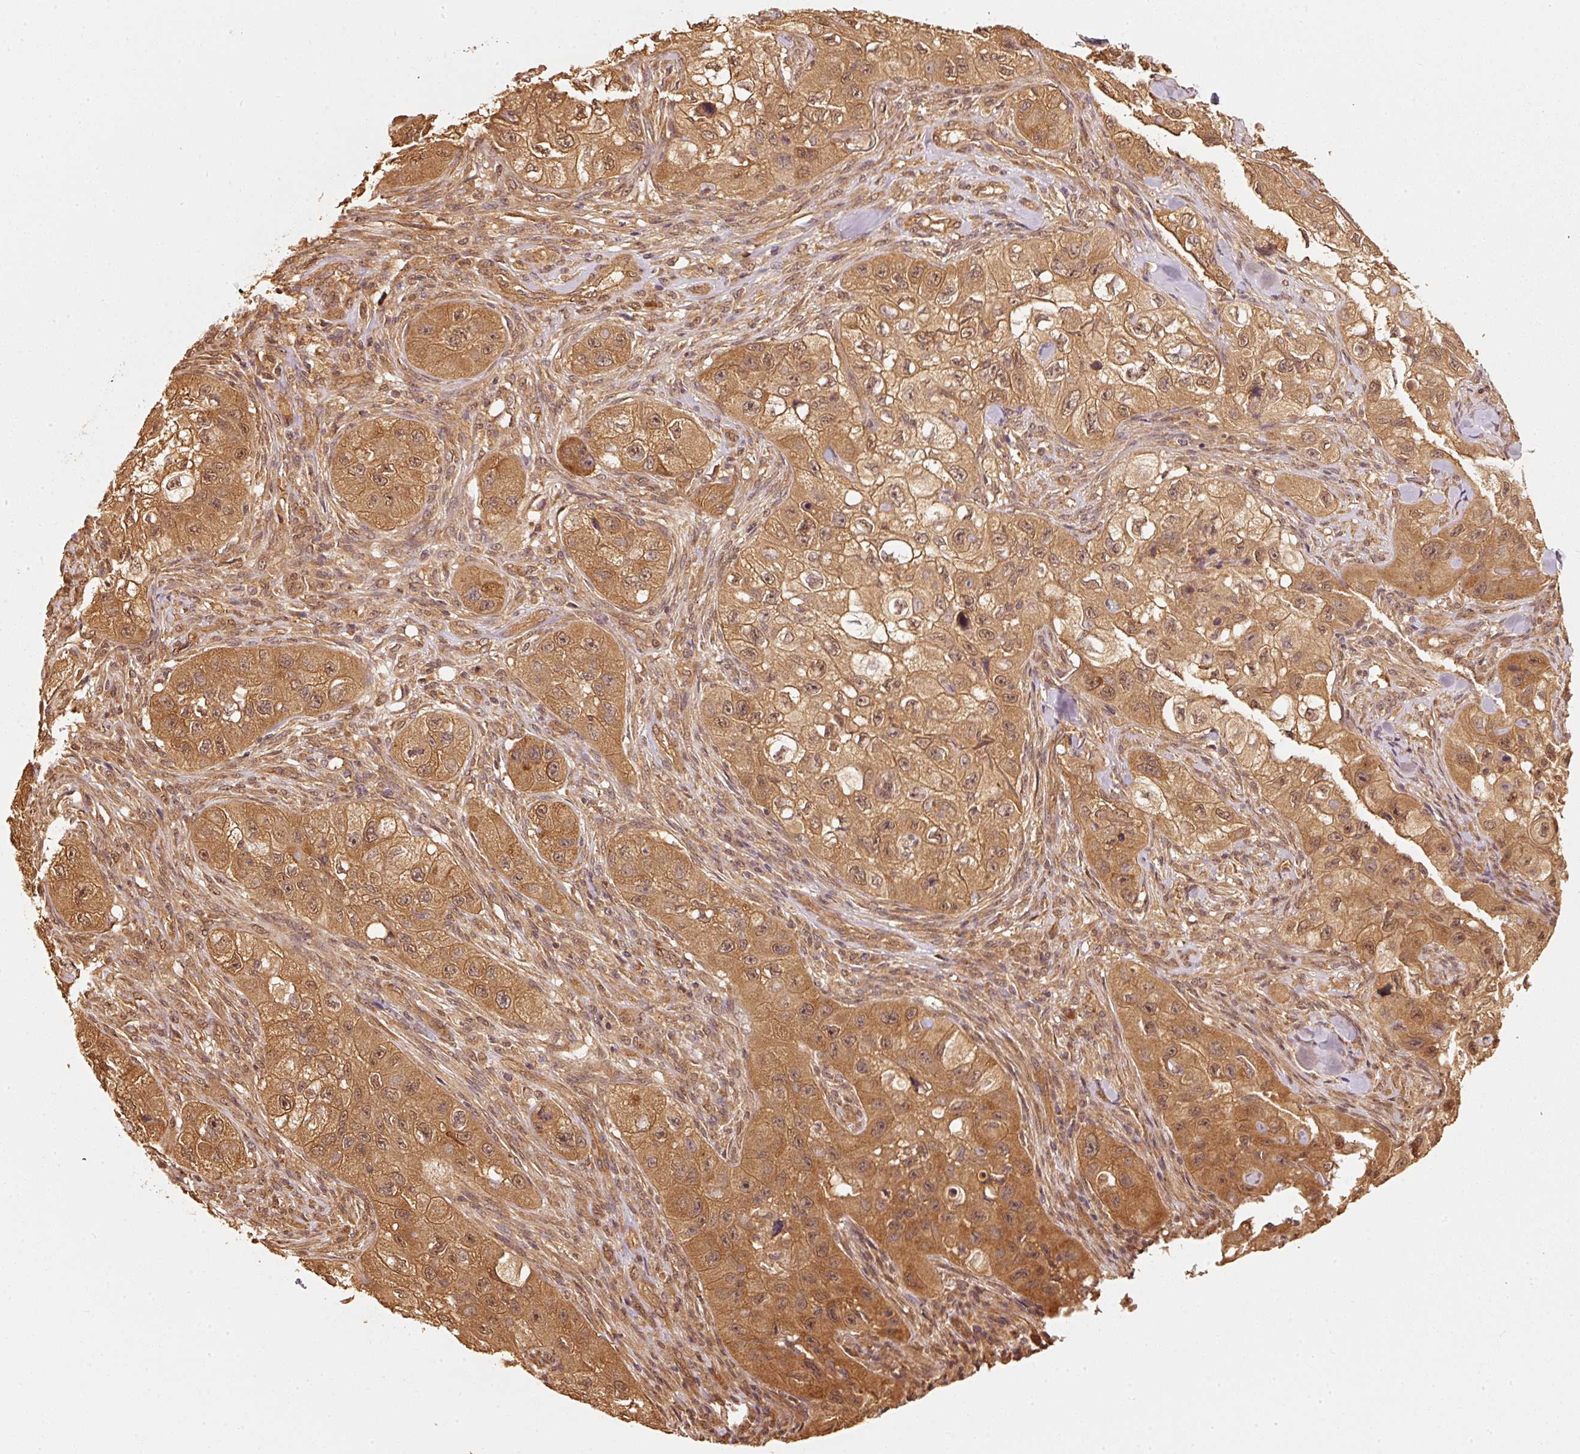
{"staining": {"intensity": "moderate", "quantity": ">75%", "location": "cytoplasmic/membranous,nuclear"}, "tissue": "skin cancer", "cell_type": "Tumor cells", "image_type": "cancer", "snomed": [{"axis": "morphology", "description": "Squamous cell carcinoma, NOS"}, {"axis": "topography", "description": "Skin"}, {"axis": "topography", "description": "Subcutis"}], "caption": "Immunohistochemistry histopathology image of neoplastic tissue: skin cancer stained using IHC reveals medium levels of moderate protein expression localized specifically in the cytoplasmic/membranous and nuclear of tumor cells, appearing as a cytoplasmic/membranous and nuclear brown color.", "gene": "STAU1", "patient": {"sex": "male", "age": 73}}